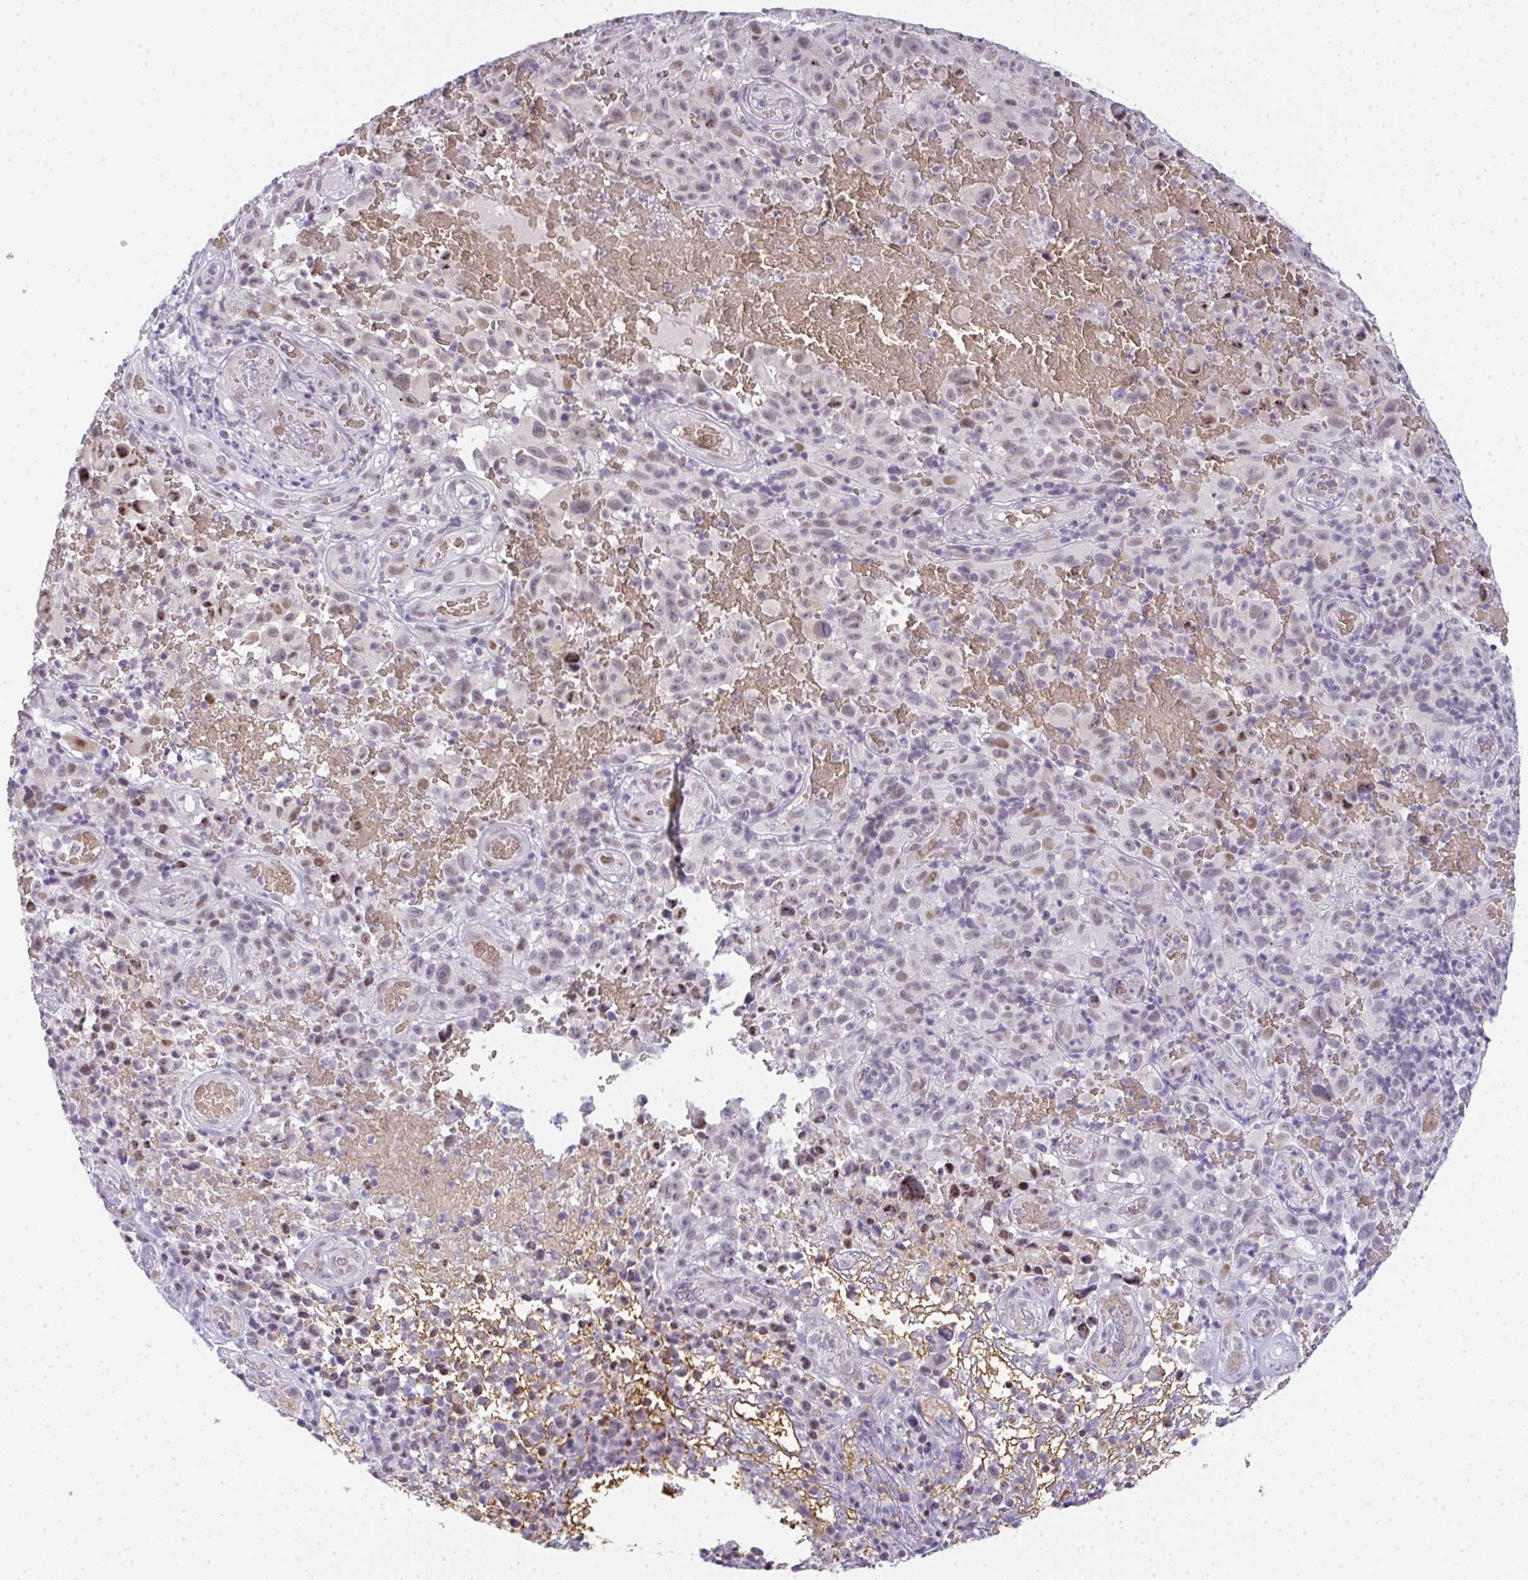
{"staining": {"intensity": "weak", "quantity": "<25%", "location": "nuclear"}, "tissue": "melanoma", "cell_type": "Tumor cells", "image_type": "cancer", "snomed": [{"axis": "morphology", "description": "Malignant melanoma, NOS"}, {"axis": "topography", "description": "Skin"}], "caption": "DAB (3,3'-diaminobenzidine) immunohistochemical staining of human melanoma shows no significant staining in tumor cells. Brightfield microscopy of immunohistochemistry stained with DAB (brown) and hematoxylin (blue), captured at high magnification.", "gene": "TNMD", "patient": {"sex": "female", "age": 82}}